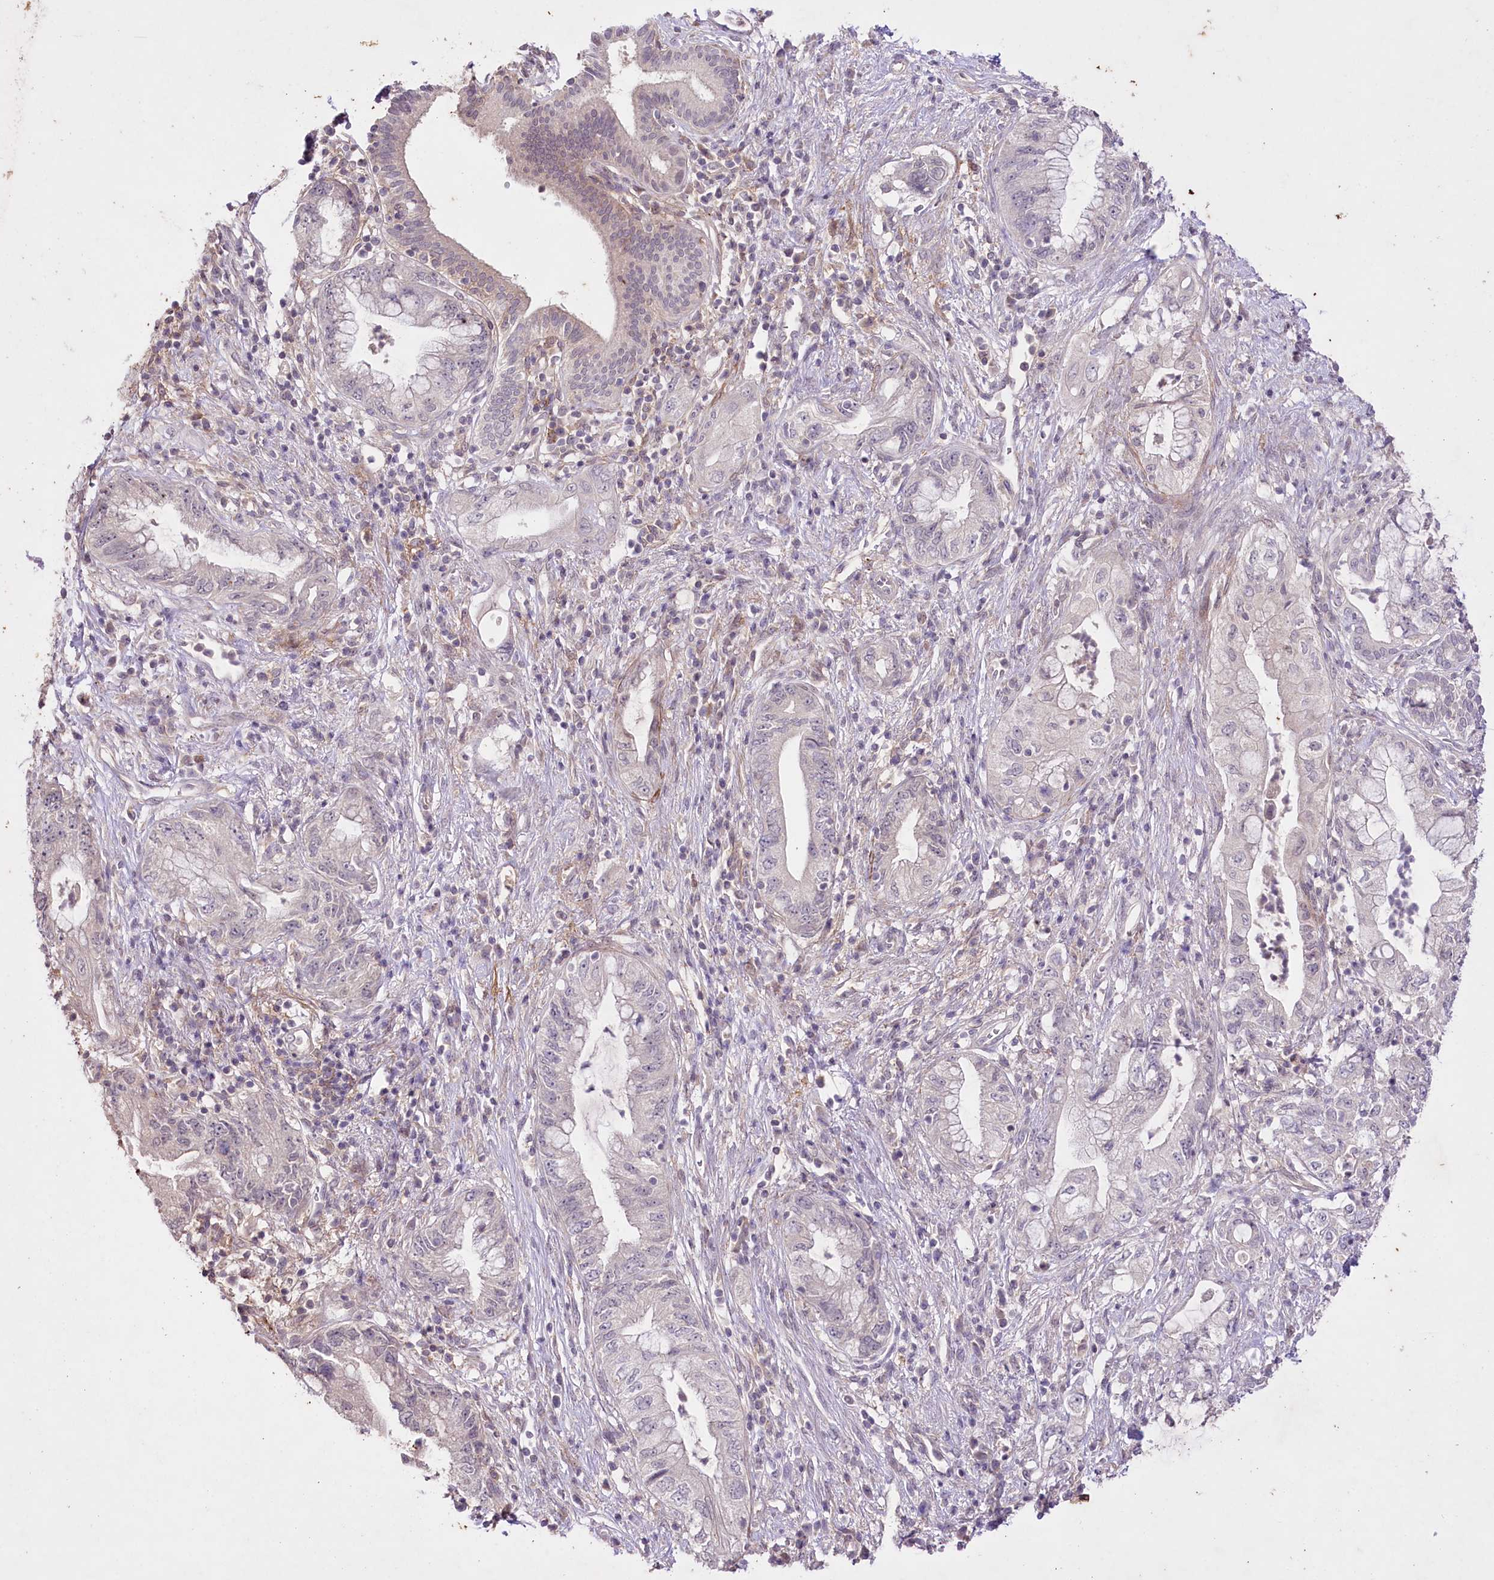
{"staining": {"intensity": "negative", "quantity": "none", "location": "none"}, "tissue": "pancreatic cancer", "cell_type": "Tumor cells", "image_type": "cancer", "snomed": [{"axis": "morphology", "description": "Adenocarcinoma, NOS"}, {"axis": "topography", "description": "Pancreas"}], "caption": "IHC of human pancreatic cancer shows no staining in tumor cells.", "gene": "ENPP1", "patient": {"sex": "female", "age": 73}}